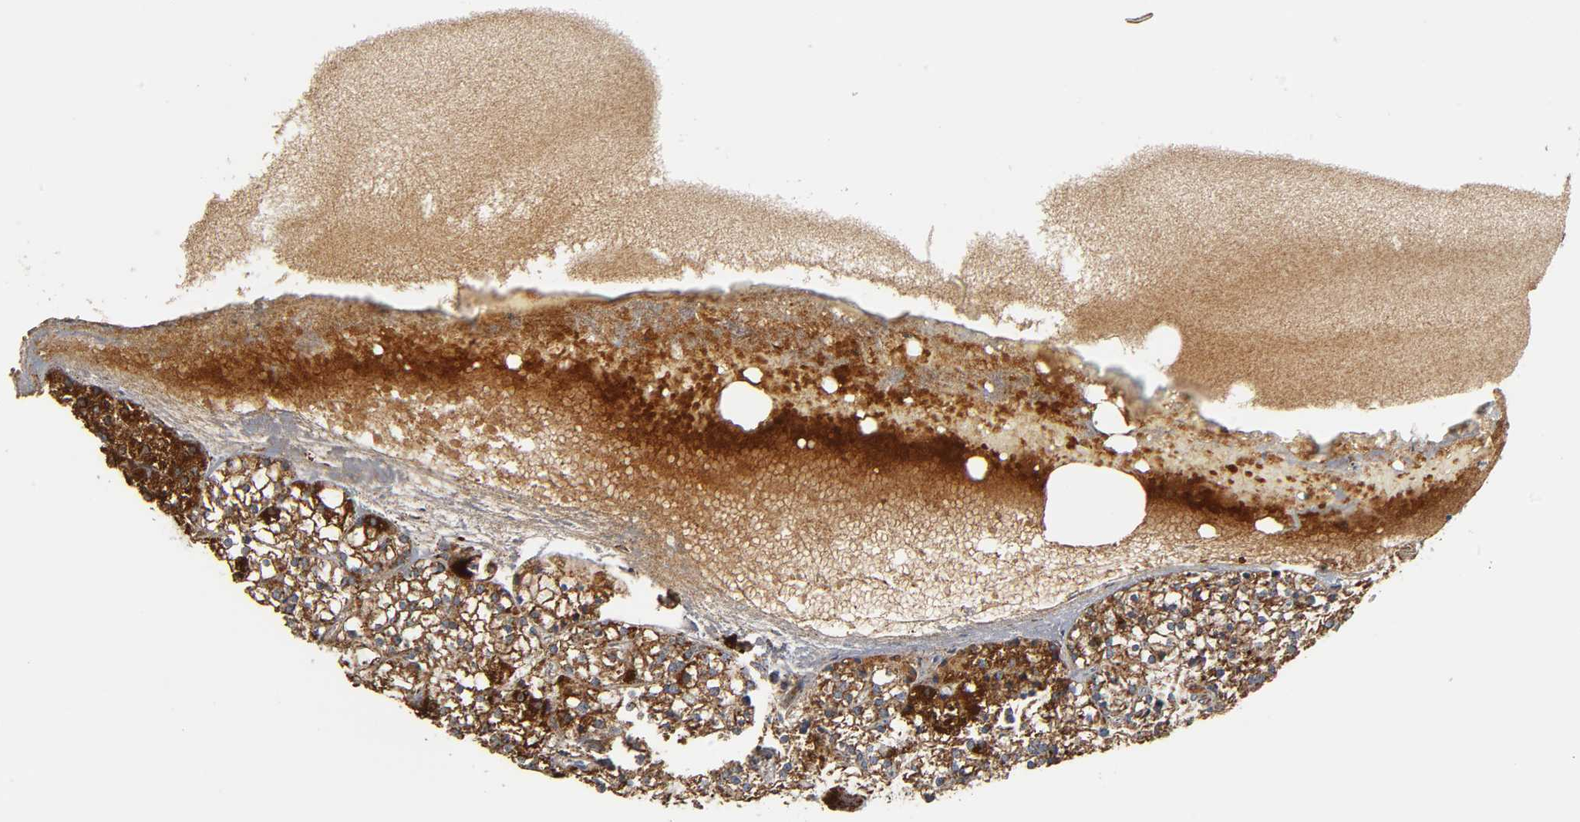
{"staining": {"intensity": "strong", "quantity": "25%-75%", "location": "cytoplasmic/membranous"}, "tissue": "parathyroid gland", "cell_type": "Glandular cells", "image_type": "normal", "snomed": [{"axis": "morphology", "description": "Normal tissue, NOS"}, {"axis": "topography", "description": "Parathyroid gland"}], "caption": "Strong cytoplasmic/membranous staining for a protein is seen in about 25%-75% of glandular cells of benign parathyroid gland using immunohistochemistry.", "gene": "MAP3K1", "patient": {"sex": "female", "age": 63}}